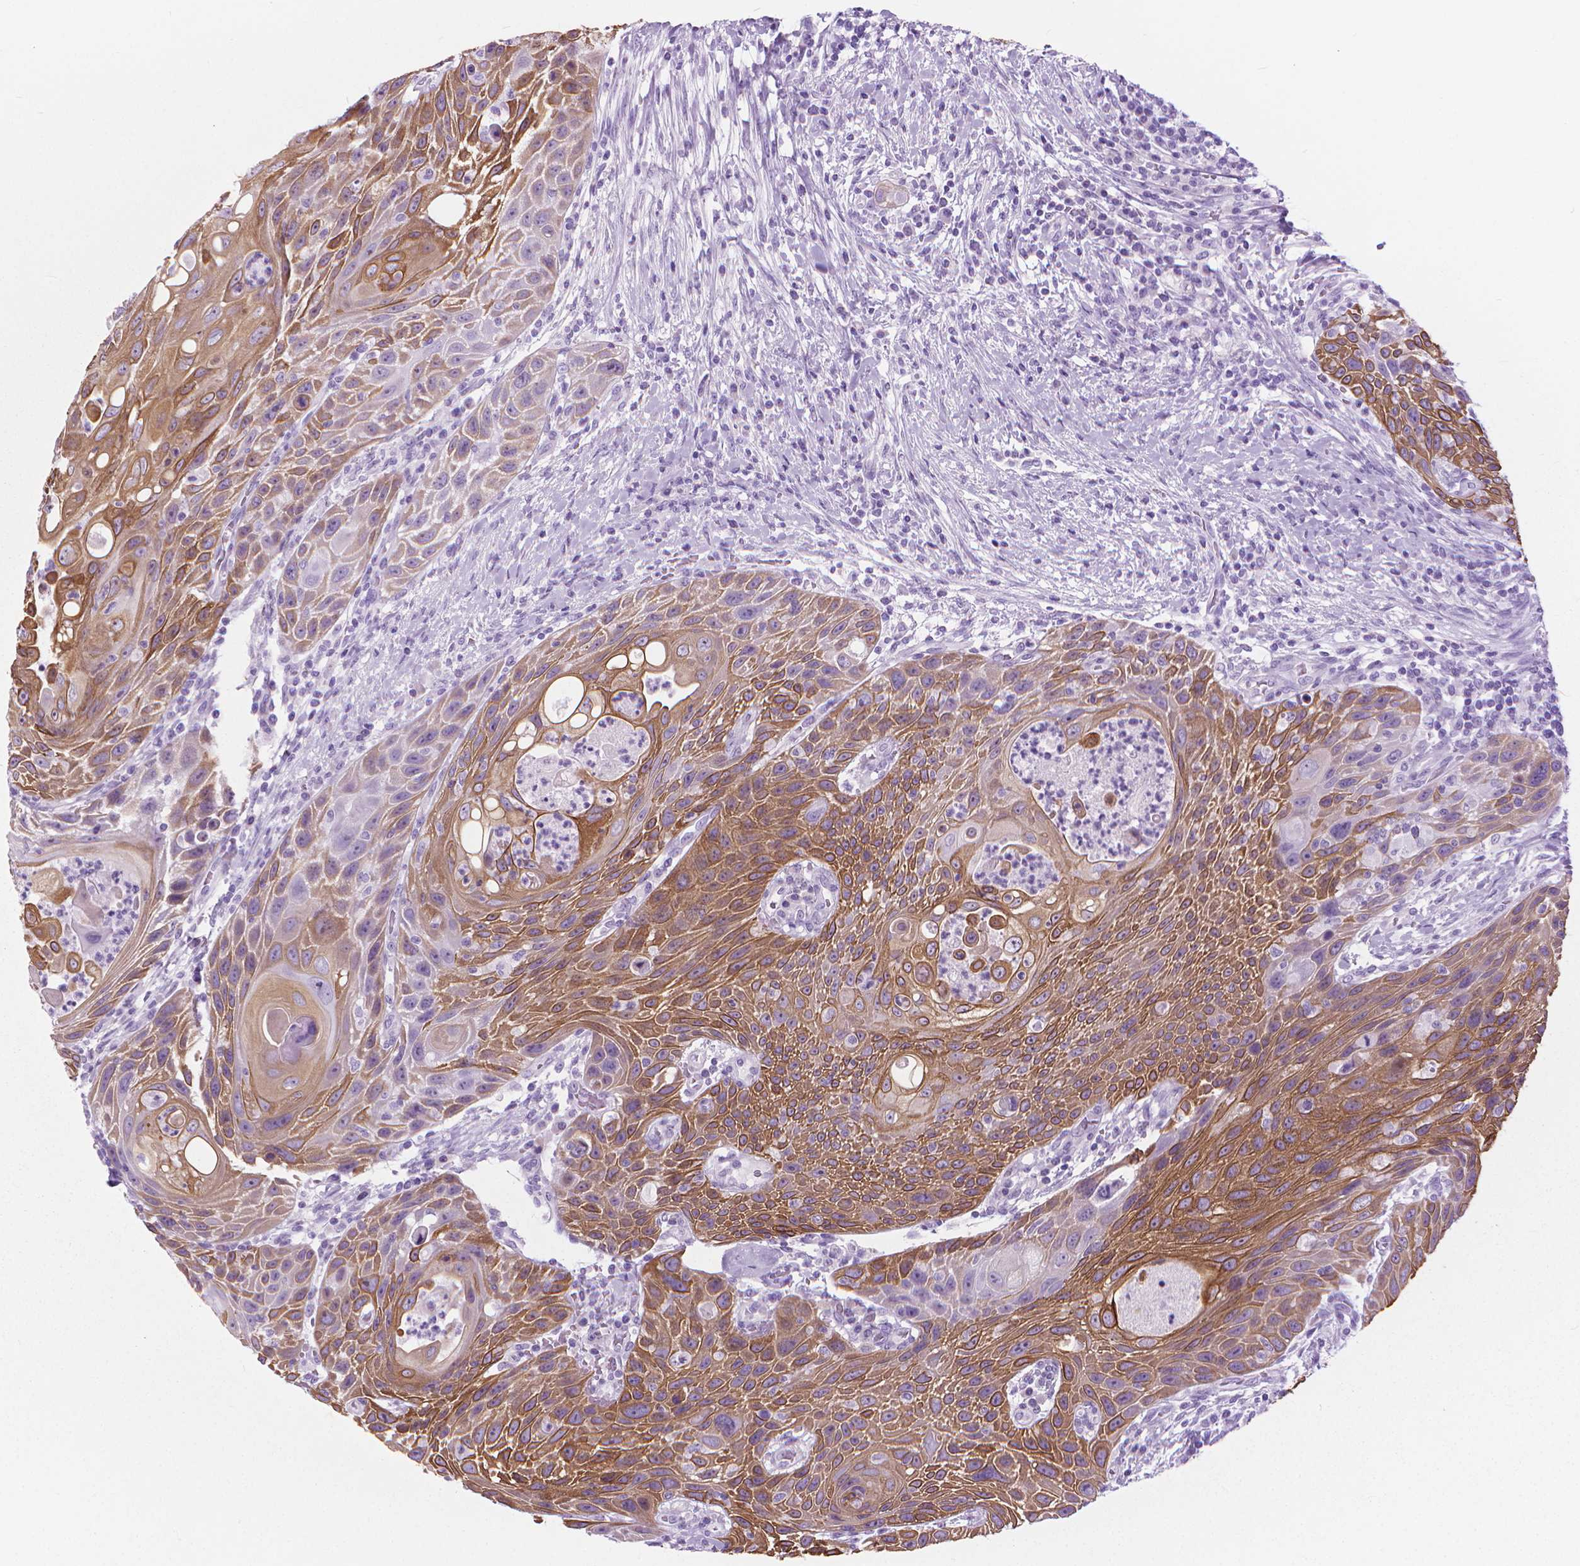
{"staining": {"intensity": "moderate", "quantity": ">75%", "location": "cytoplasmic/membranous"}, "tissue": "head and neck cancer", "cell_type": "Tumor cells", "image_type": "cancer", "snomed": [{"axis": "morphology", "description": "Squamous cell carcinoma, NOS"}, {"axis": "topography", "description": "Head-Neck"}], "caption": "Immunohistochemical staining of human head and neck cancer shows medium levels of moderate cytoplasmic/membranous expression in approximately >75% of tumor cells.", "gene": "HTR2B", "patient": {"sex": "male", "age": 69}}